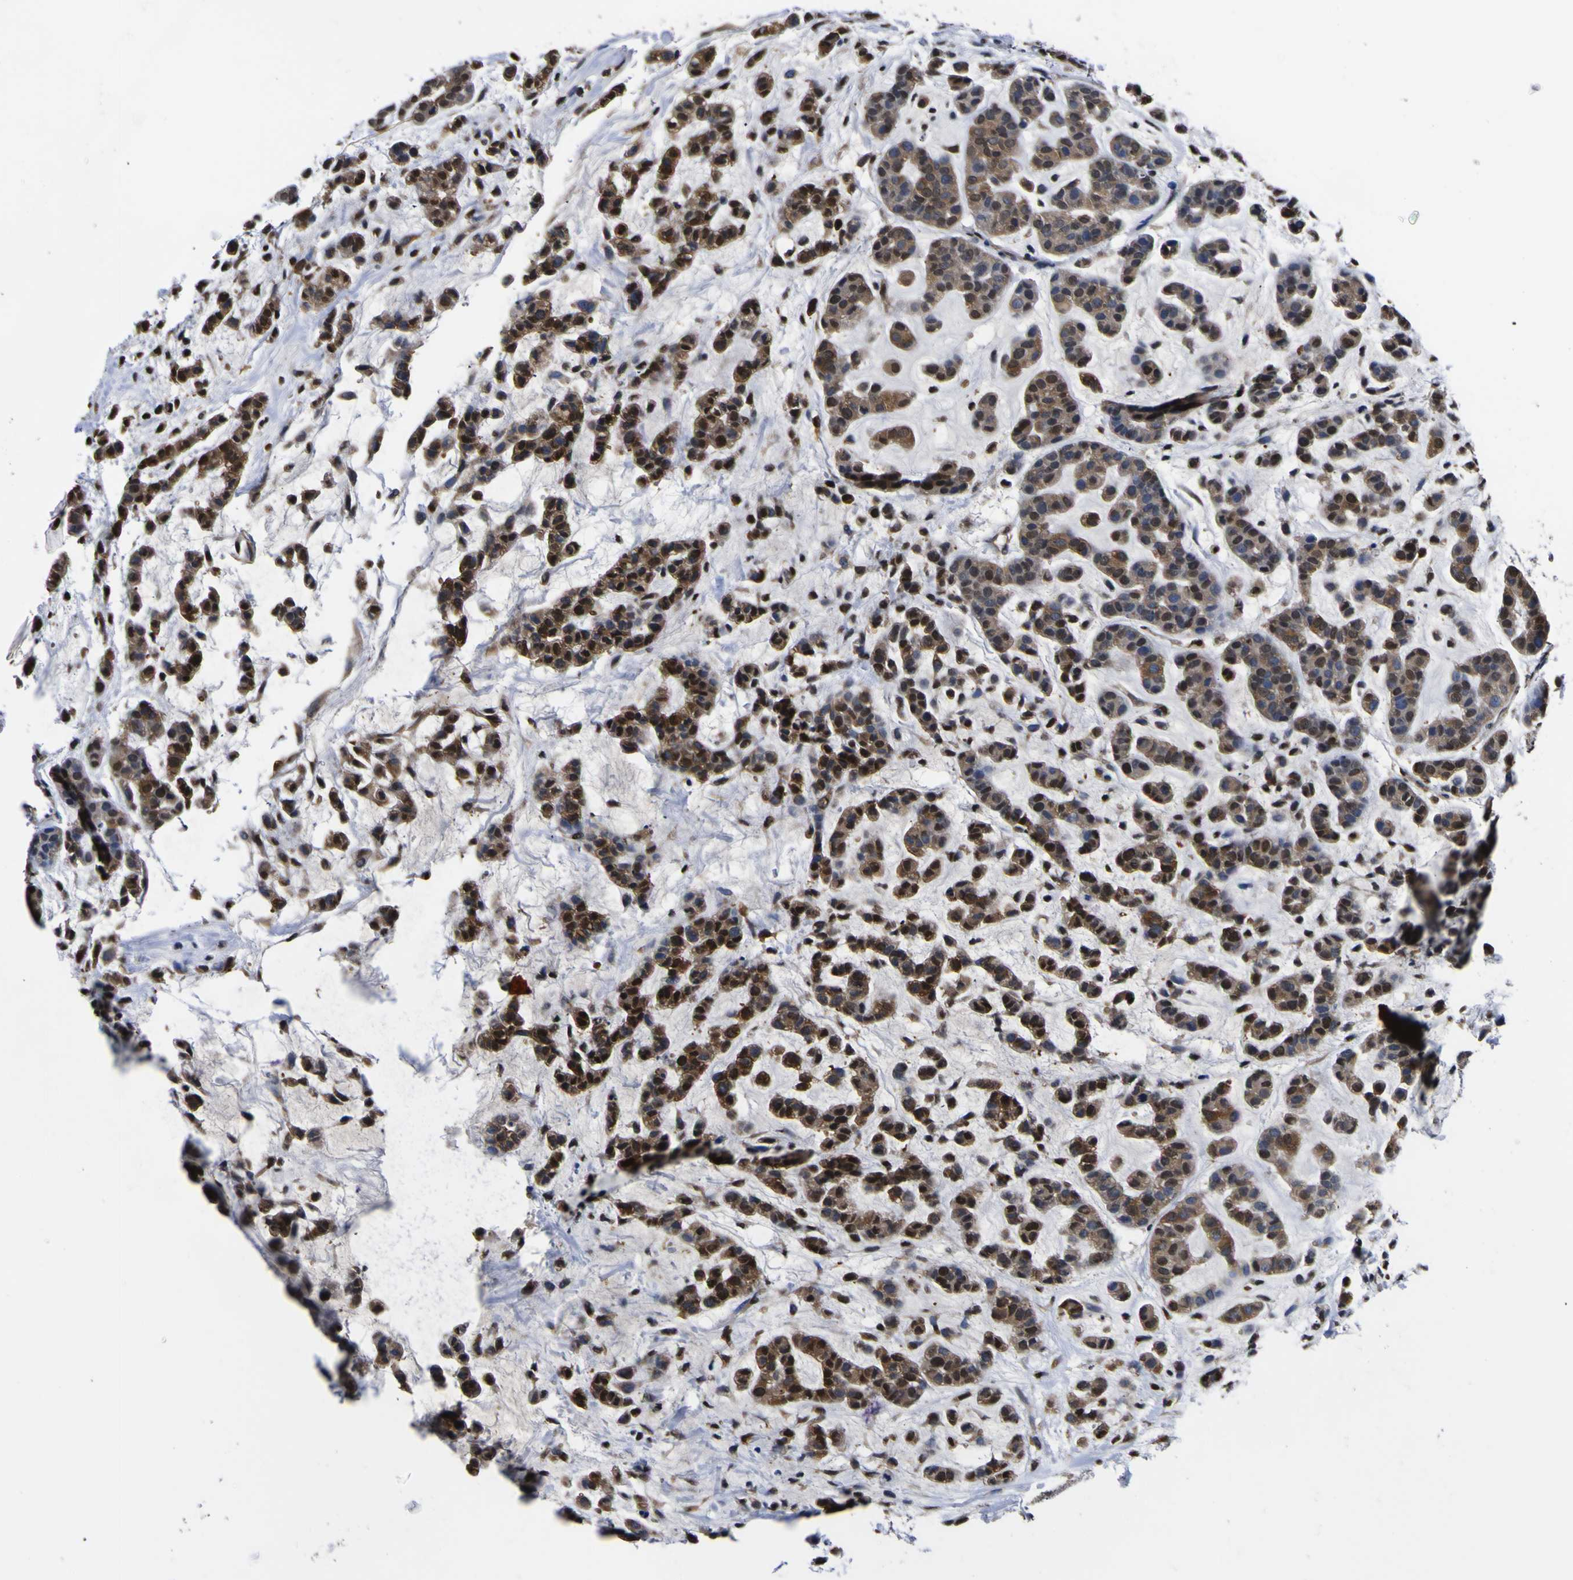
{"staining": {"intensity": "strong", "quantity": "25%-75%", "location": "cytoplasmic/membranous,nuclear"}, "tissue": "head and neck cancer", "cell_type": "Tumor cells", "image_type": "cancer", "snomed": [{"axis": "morphology", "description": "Adenocarcinoma, NOS"}, {"axis": "morphology", "description": "Adenoma, NOS"}, {"axis": "topography", "description": "Head-Neck"}], "caption": "Tumor cells show strong cytoplasmic/membranous and nuclear expression in about 25%-75% of cells in head and neck cancer (adenoma).", "gene": "FAM110B", "patient": {"sex": "female", "age": 55}}